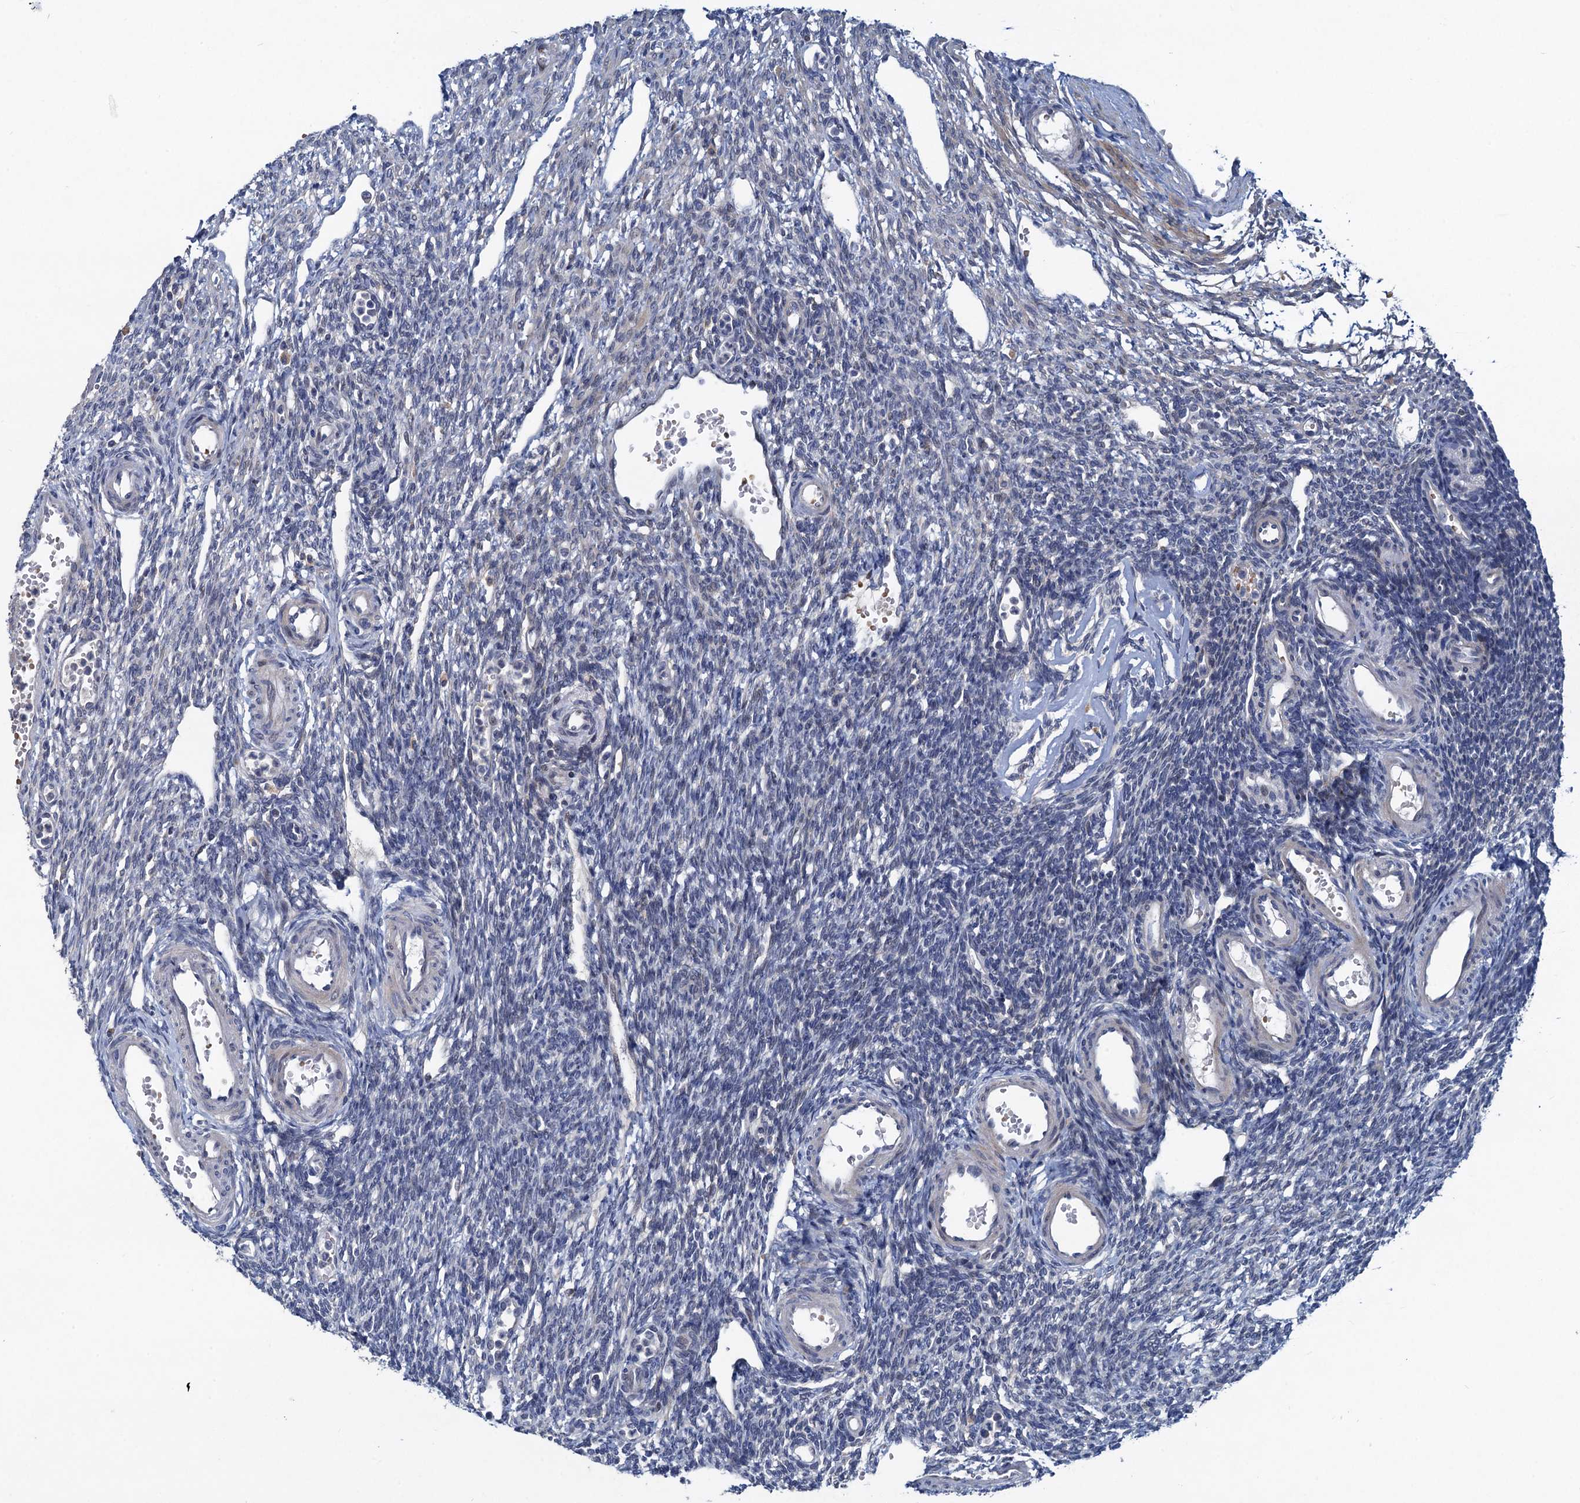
{"staining": {"intensity": "weak", "quantity": ">75%", "location": "cytoplasmic/membranous"}, "tissue": "ovary", "cell_type": "Follicle cells", "image_type": "normal", "snomed": [{"axis": "morphology", "description": "Normal tissue, NOS"}, {"axis": "morphology", "description": "Cyst, NOS"}, {"axis": "topography", "description": "Ovary"}], "caption": "Immunohistochemical staining of normal ovary demonstrates low levels of weak cytoplasmic/membranous positivity in approximately >75% of follicle cells. The staining is performed using DAB (3,3'-diaminobenzidine) brown chromogen to label protein expression. The nuclei are counter-stained blue using hematoxylin.", "gene": "ATOSA", "patient": {"sex": "female", "age": 33}}